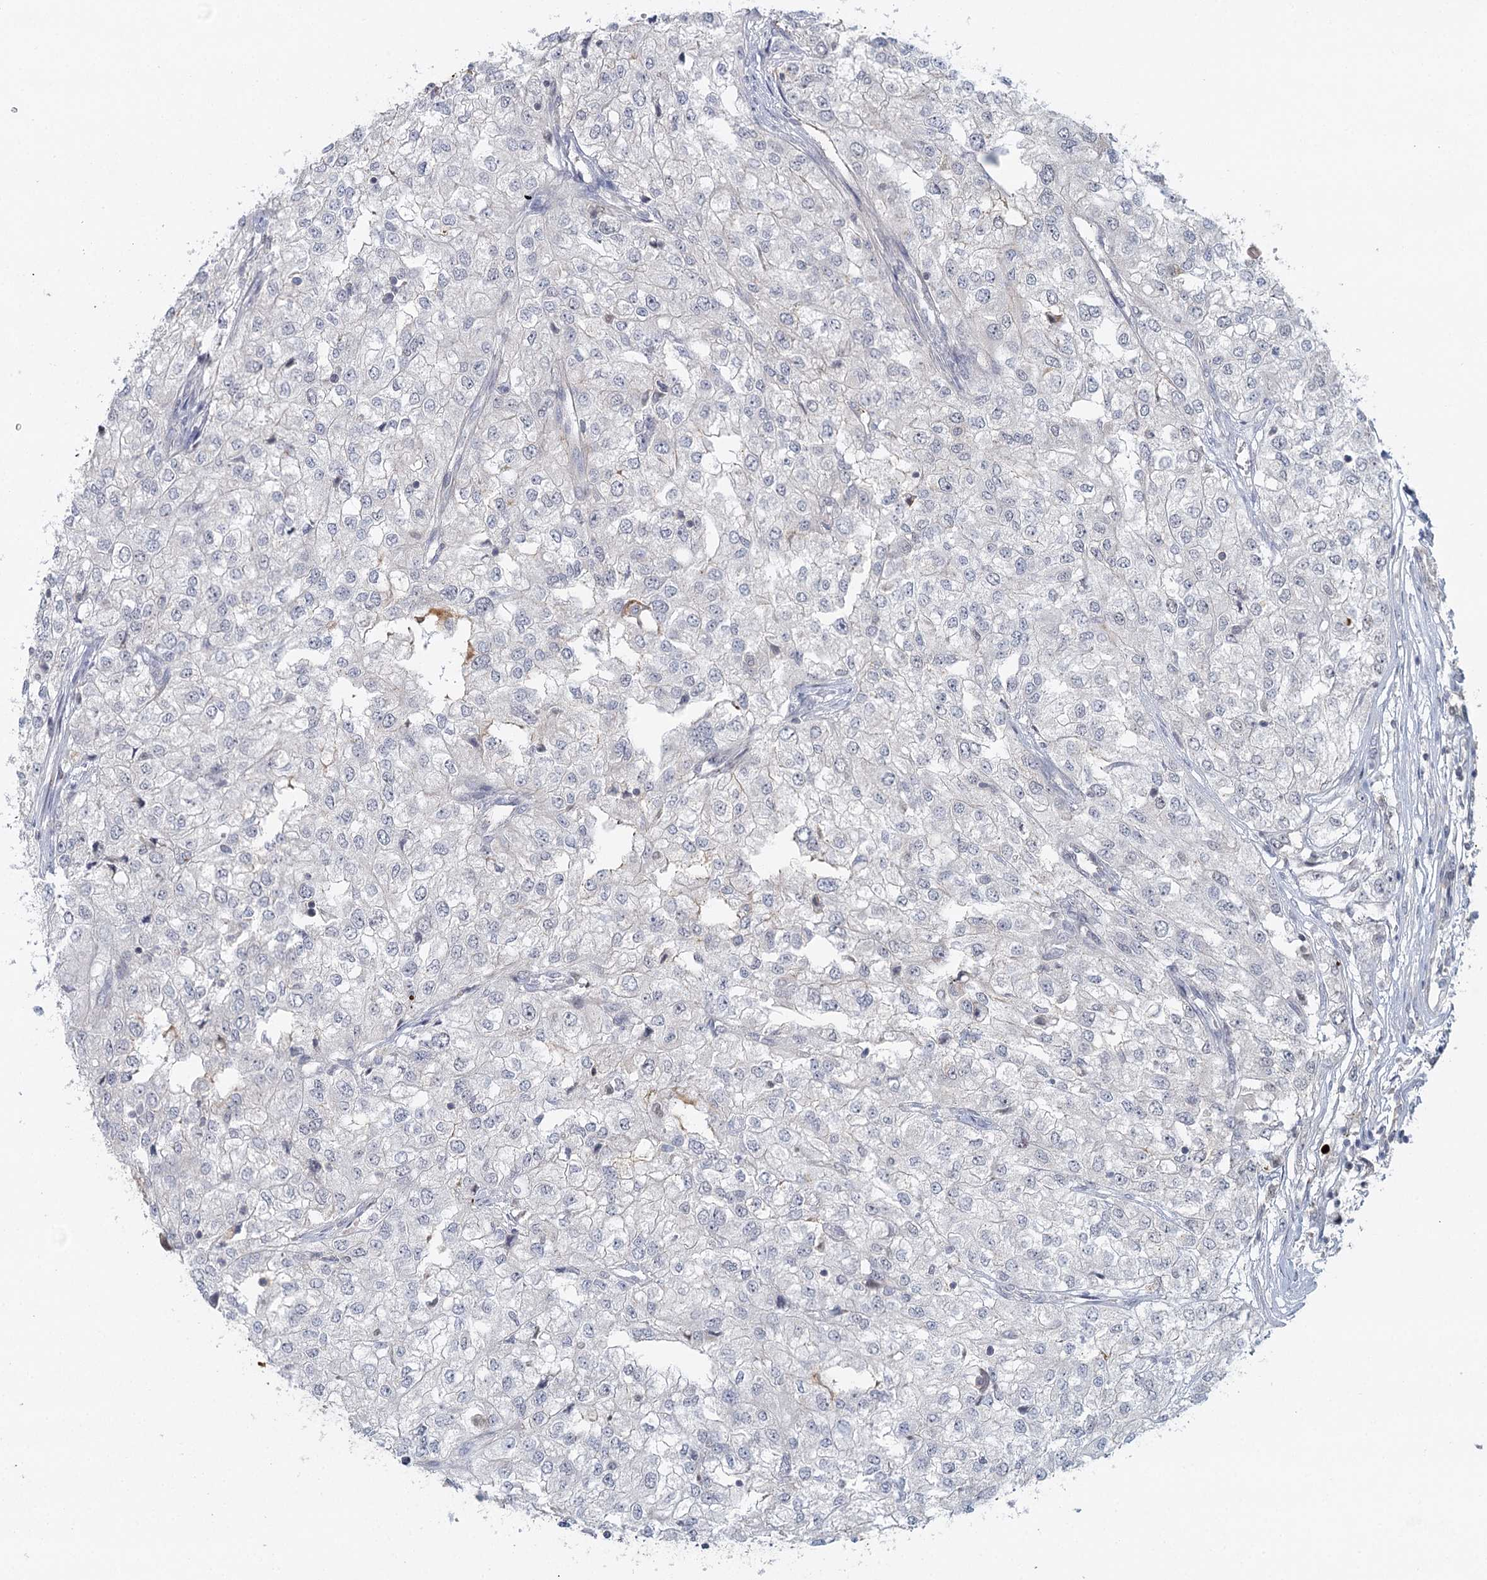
{"staining": {"intensity": "negative", "quantity": "none", "location": "none"}, "tissue": "renal cancer", "cell_type": "Tumor cells", "image_type": "cancer", "snomed": [{"axis": "morphology", "description": "Adenocarcinoma, NOS"}, {"axis": "topography", "description": "Kidney"}], "caption": "Micrograph shows no significant protein expression in tumor cells of renal adenocarcinoma.", "gene": "GPATCH11", "patient": {"sex": "female", "age": 54}}